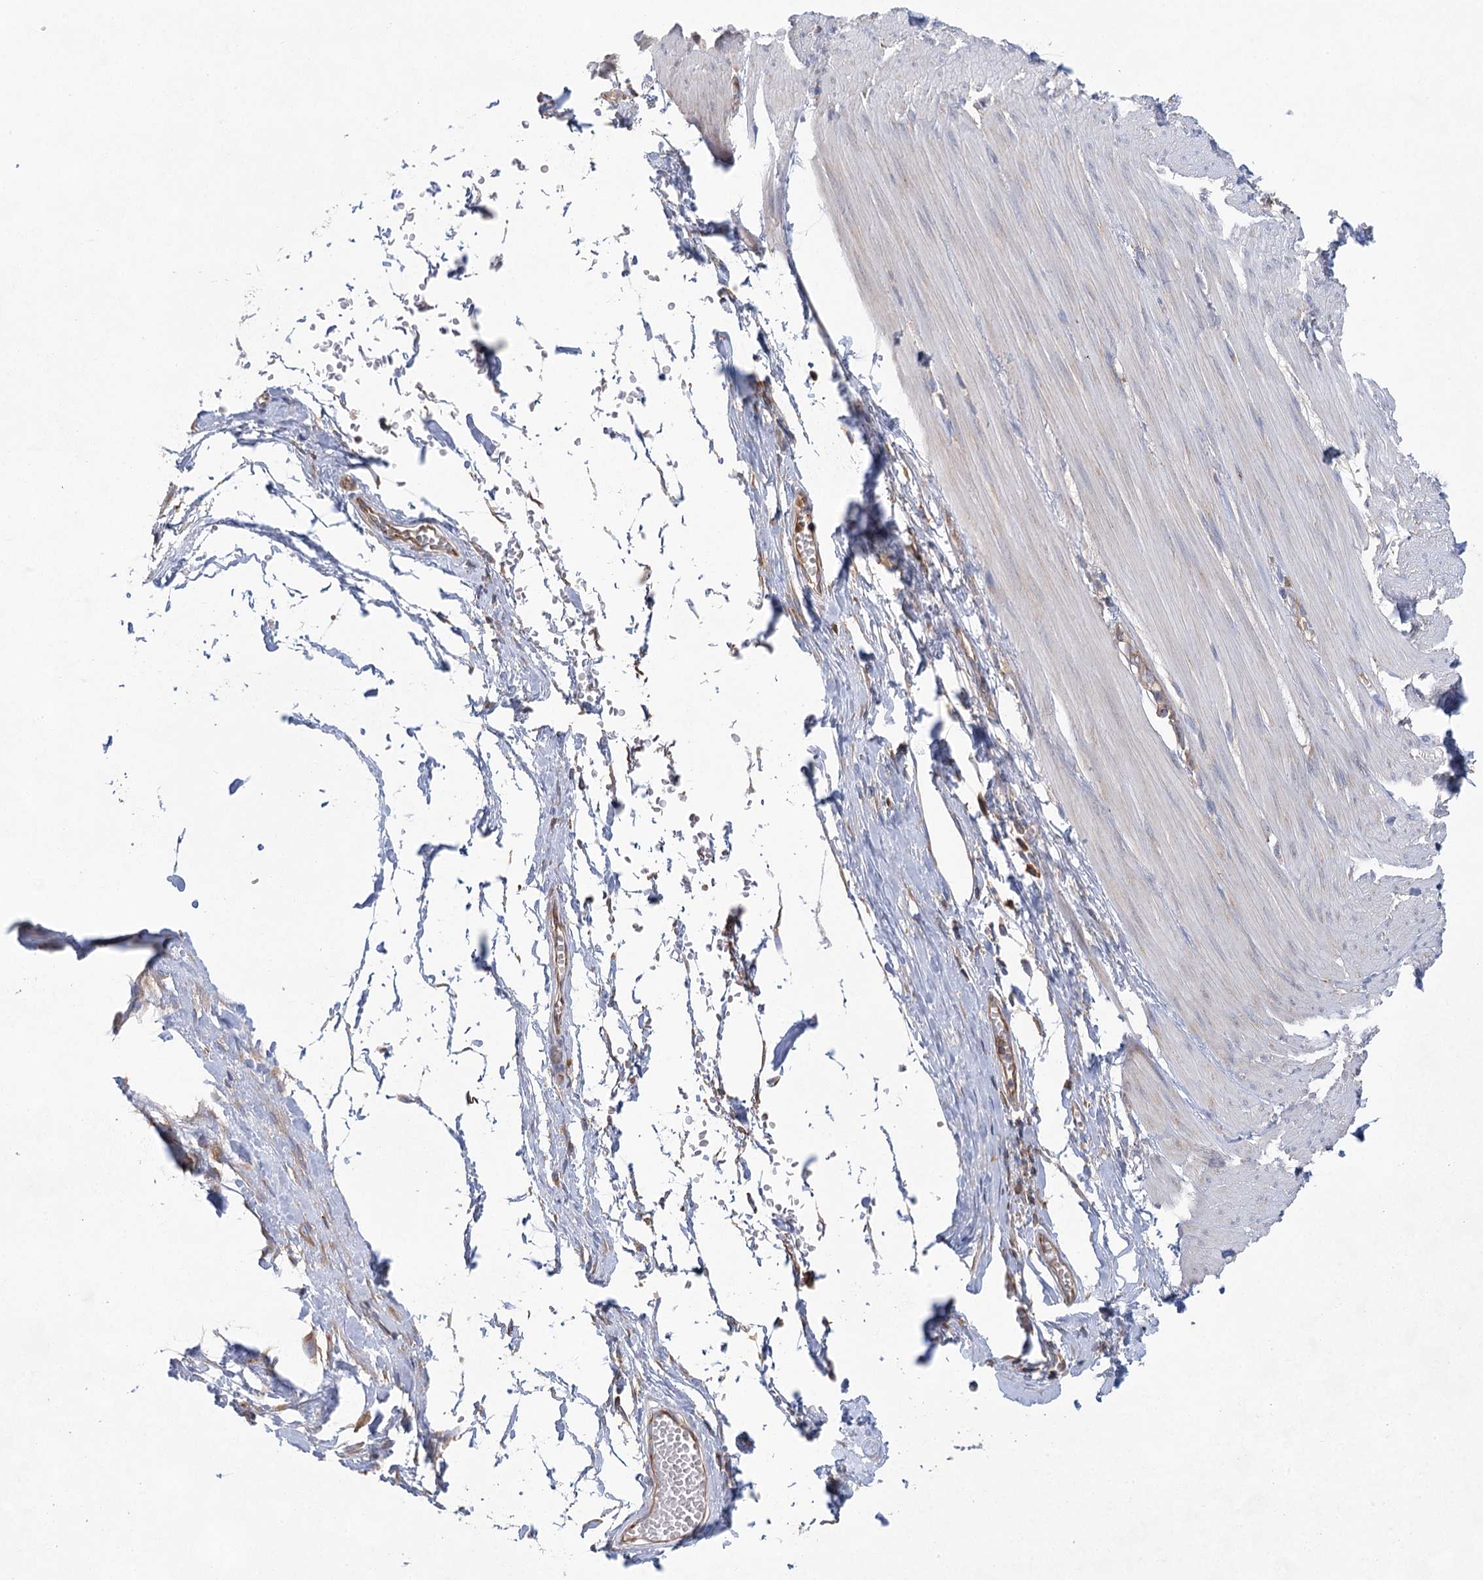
{"staining": {"intensity": "negative", "quantity": "none", "location": "none"}, "tissue": "smooth muscle", "cell_type": "Smooth muscle cells", "image_type": "normal", "snomed": [{"axis": "morphology", "description": "Normal tissue, NOS"}, {"axis": "morphology", "description": "Adenocarcinoma, NOS"}, {"axis": "topography", "description": "Colon"}, {"axis": "topography", "description": "Peripheral nerve tissue"}], "caption": "A high-resolution micrograph shows immunohistochemistry (IHC) staining of normal smooth muscle, which reveals no significant expression in smooth muscle cells.", "gene": "EIF3A", "patient": {"sex": "male", "age": 14}}